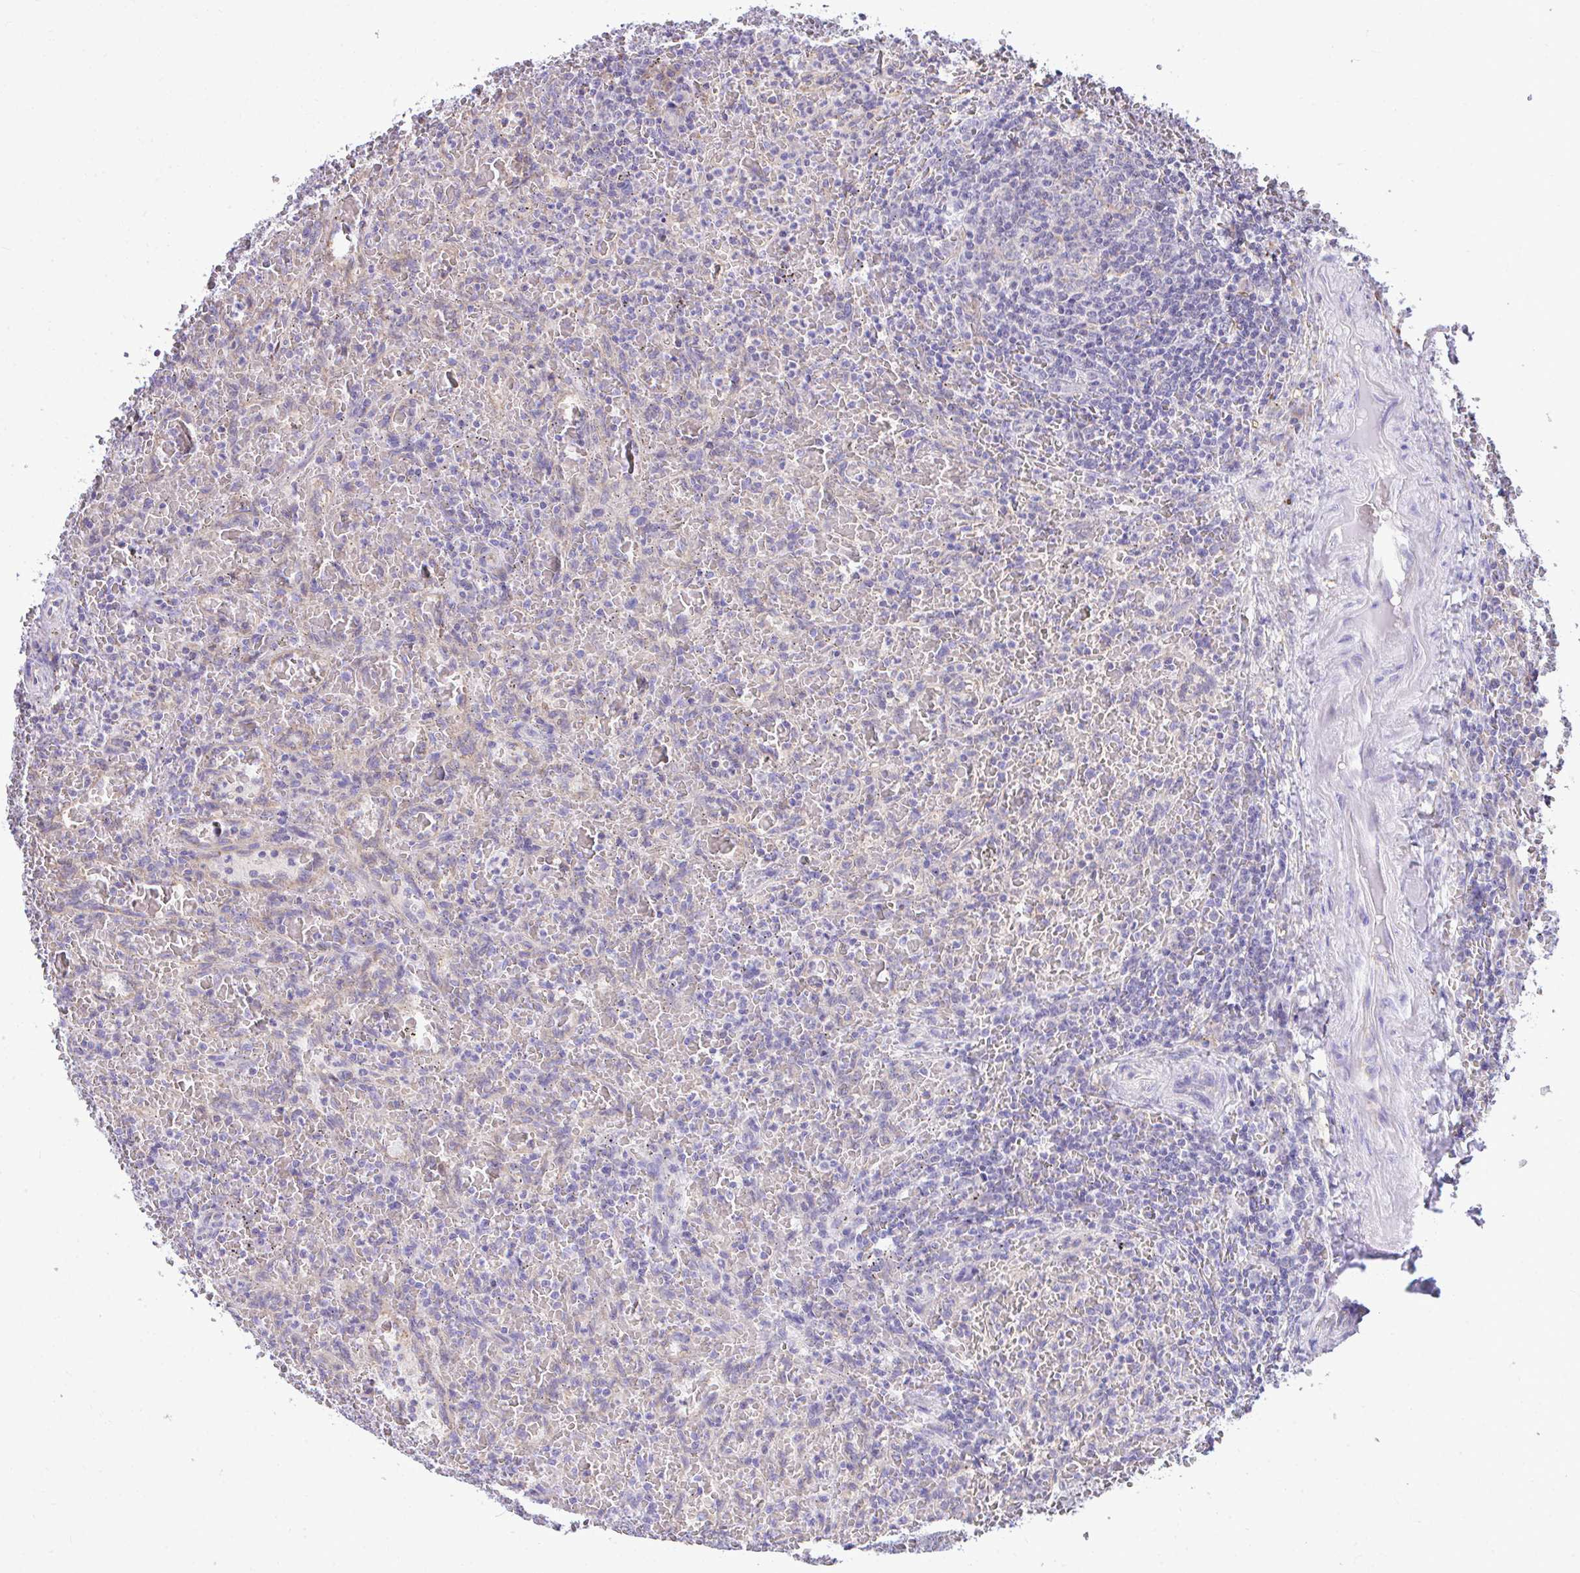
{"staining": {"intensity": "negative", "quantity": "none", "location": "none"}, "tissue": "lymphoma", "cell_type": "Tumor cells", "image_type": "cancer", "snomed": [{"axis": "morphology", "description": "Malignant lymphoma, non-Hodgkin's type, Low grade"}, {"axis": "topography", "description": "Spleen"}], "caption": "DAB immunohistochemical staining of human malignant lymphoma, non-Hodgkin's type (low-grade) demonstrates no significant staining in tumor cells.", "gene": "PIGK", "patient": {"sex": "female", "age": 64}}